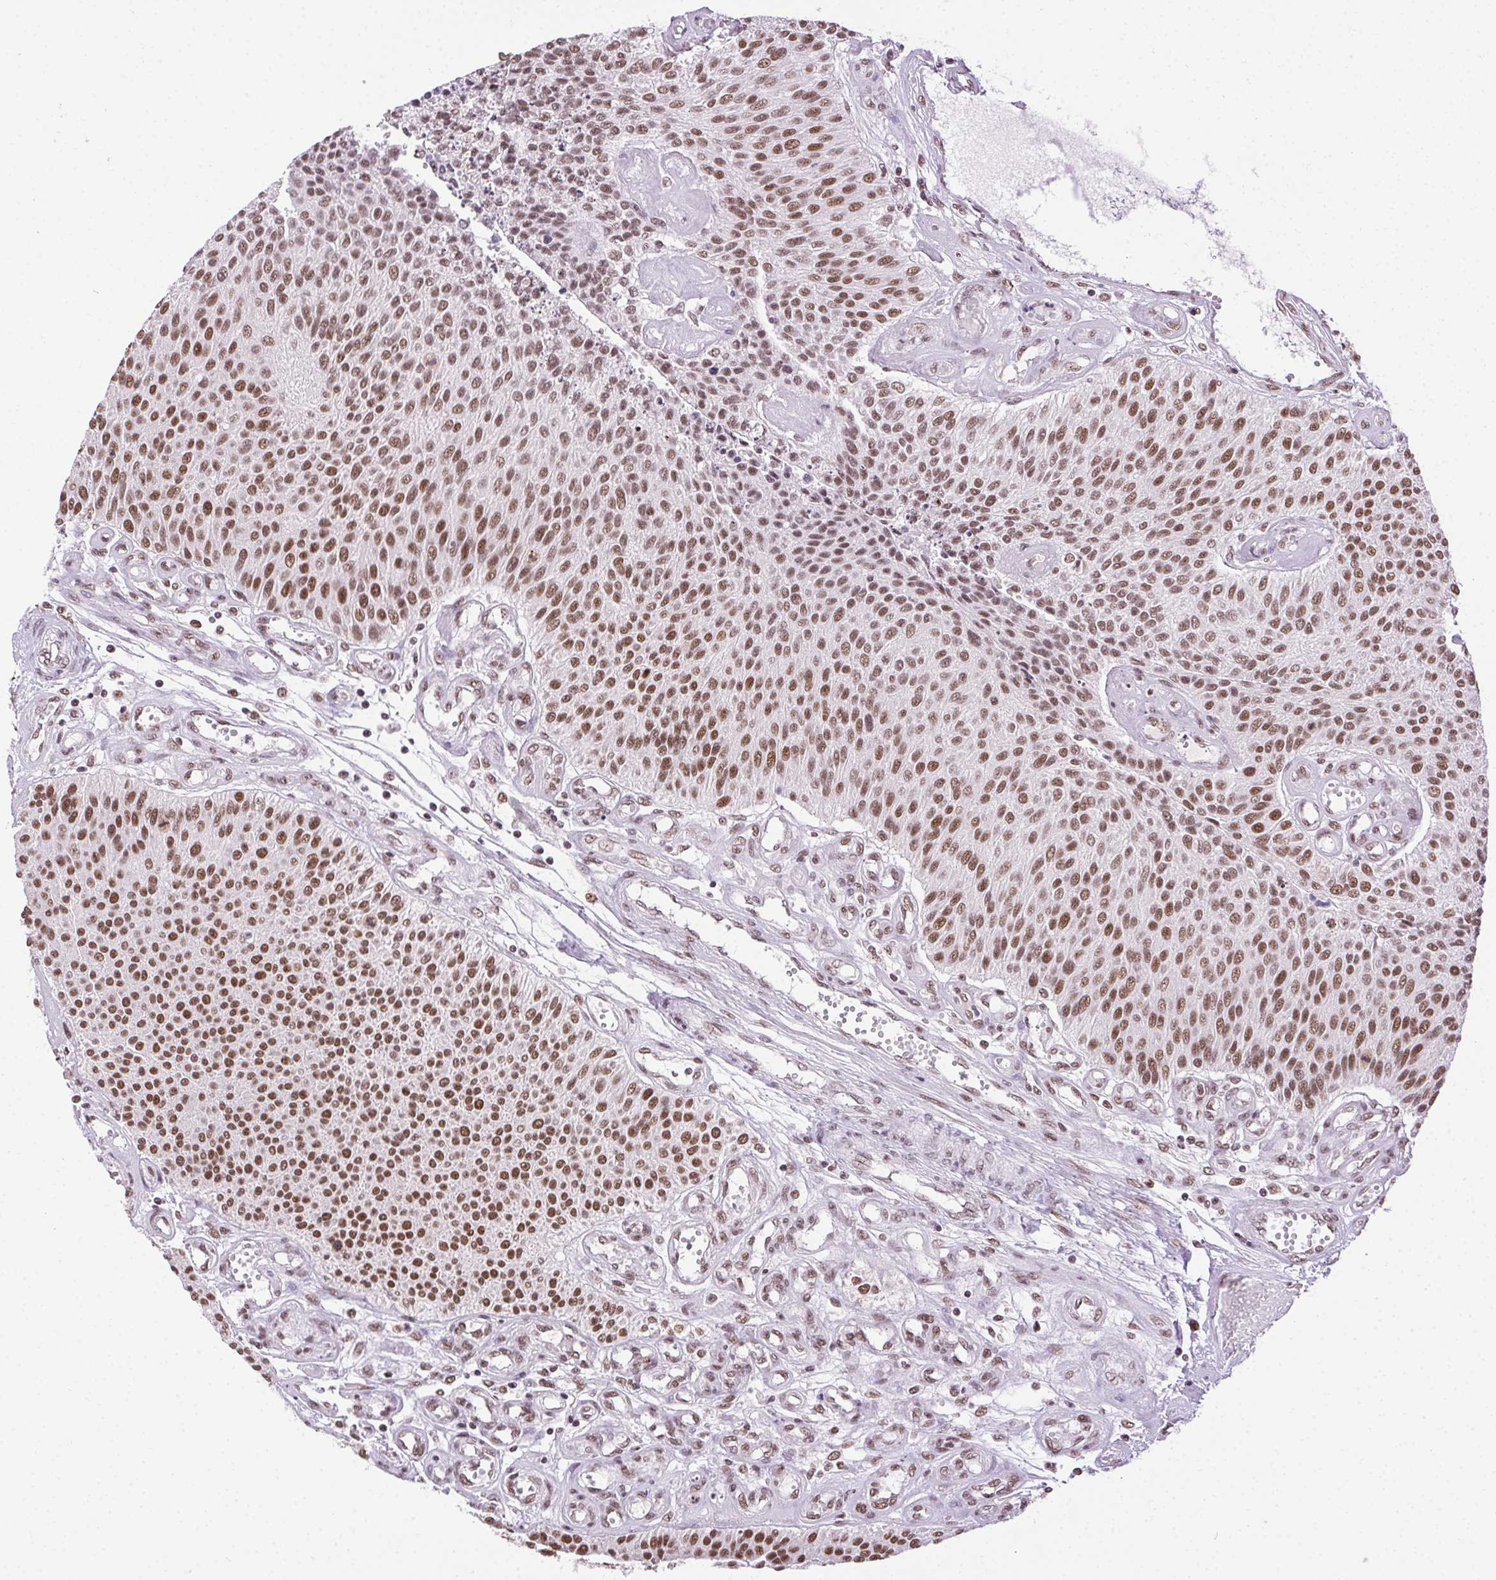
{"staining": {"intensity": "moderate", "quantity": ">75%", "location": "nuclear"}, "tissue": "urothelial cancer", "cell_type": "Tumor cells", "image_type": "cancer", "snomed": [{"axis": "morphology", "description": "Urothelial carcinoma, NOS"}, {"axis": "topography", "description": "Urinary bladder"}], "caption": "Tumor cells reveal medium levels of moderate nuclear staining in about >75% of cells in urothelial cancer.", "gene": "TRA2B", "patient": {"sex": "male", "age": 55}}